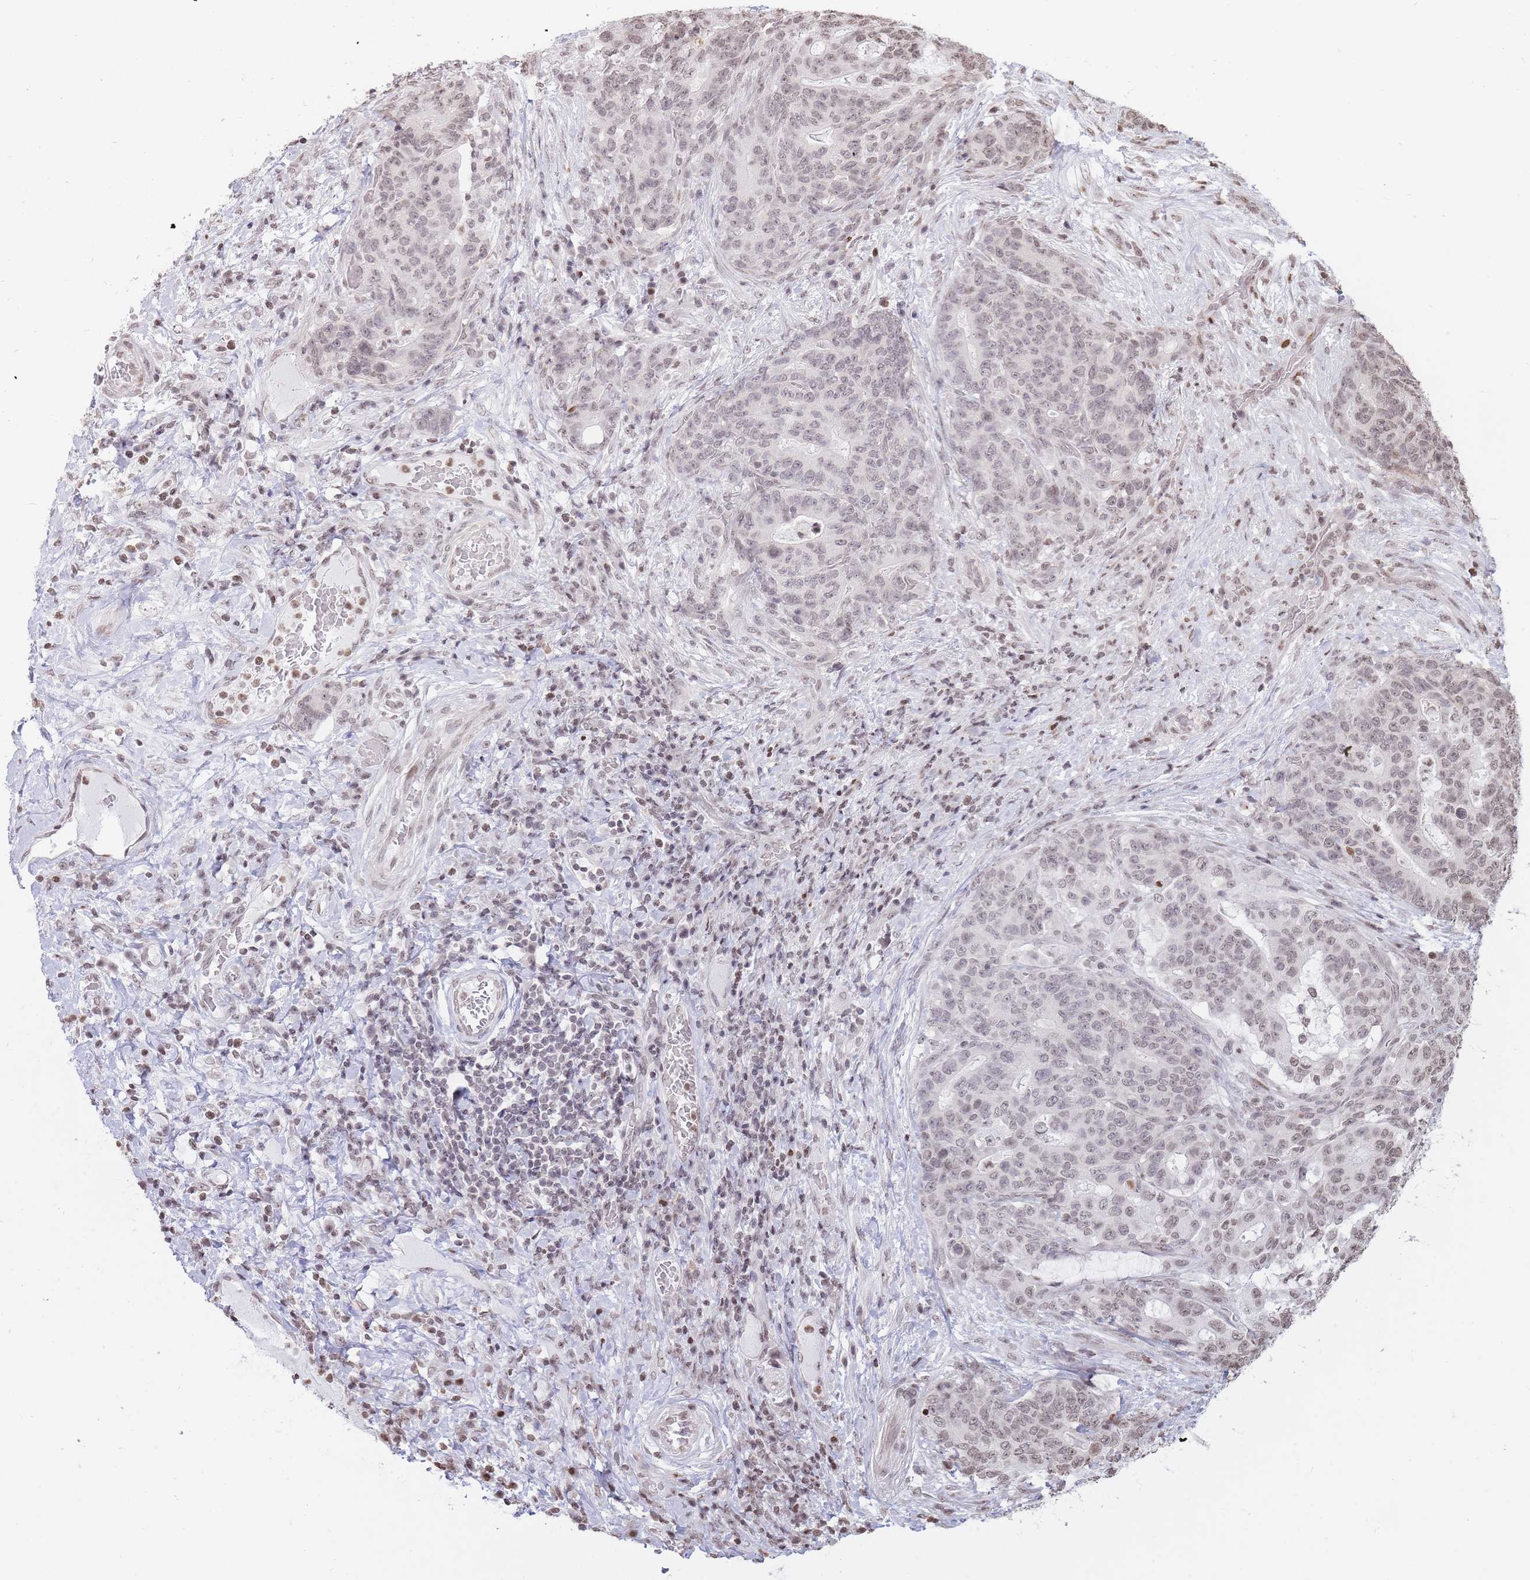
{"staining": {"intensity": "weak", "quantity": "<25%", "location": "nuclear"}, "tissue": "stomach cancer", "cell_type": "Tumor cells", "image_type": "cancer", "snomed": [{"axis": "morphology", "description": "Normal tissue, NOS"}, {"axis": "morphology", "description": "Adenocarcinoma, NOS"}, {"axis": "topography", "description": "Stomach"}], "caption": "This is an IHC micrograph of human stomach adenocarcinoma. There is no positivity in tumor cells.", "gene": "SHISAL1", "patient": {"sex": "female", "age": 64}}